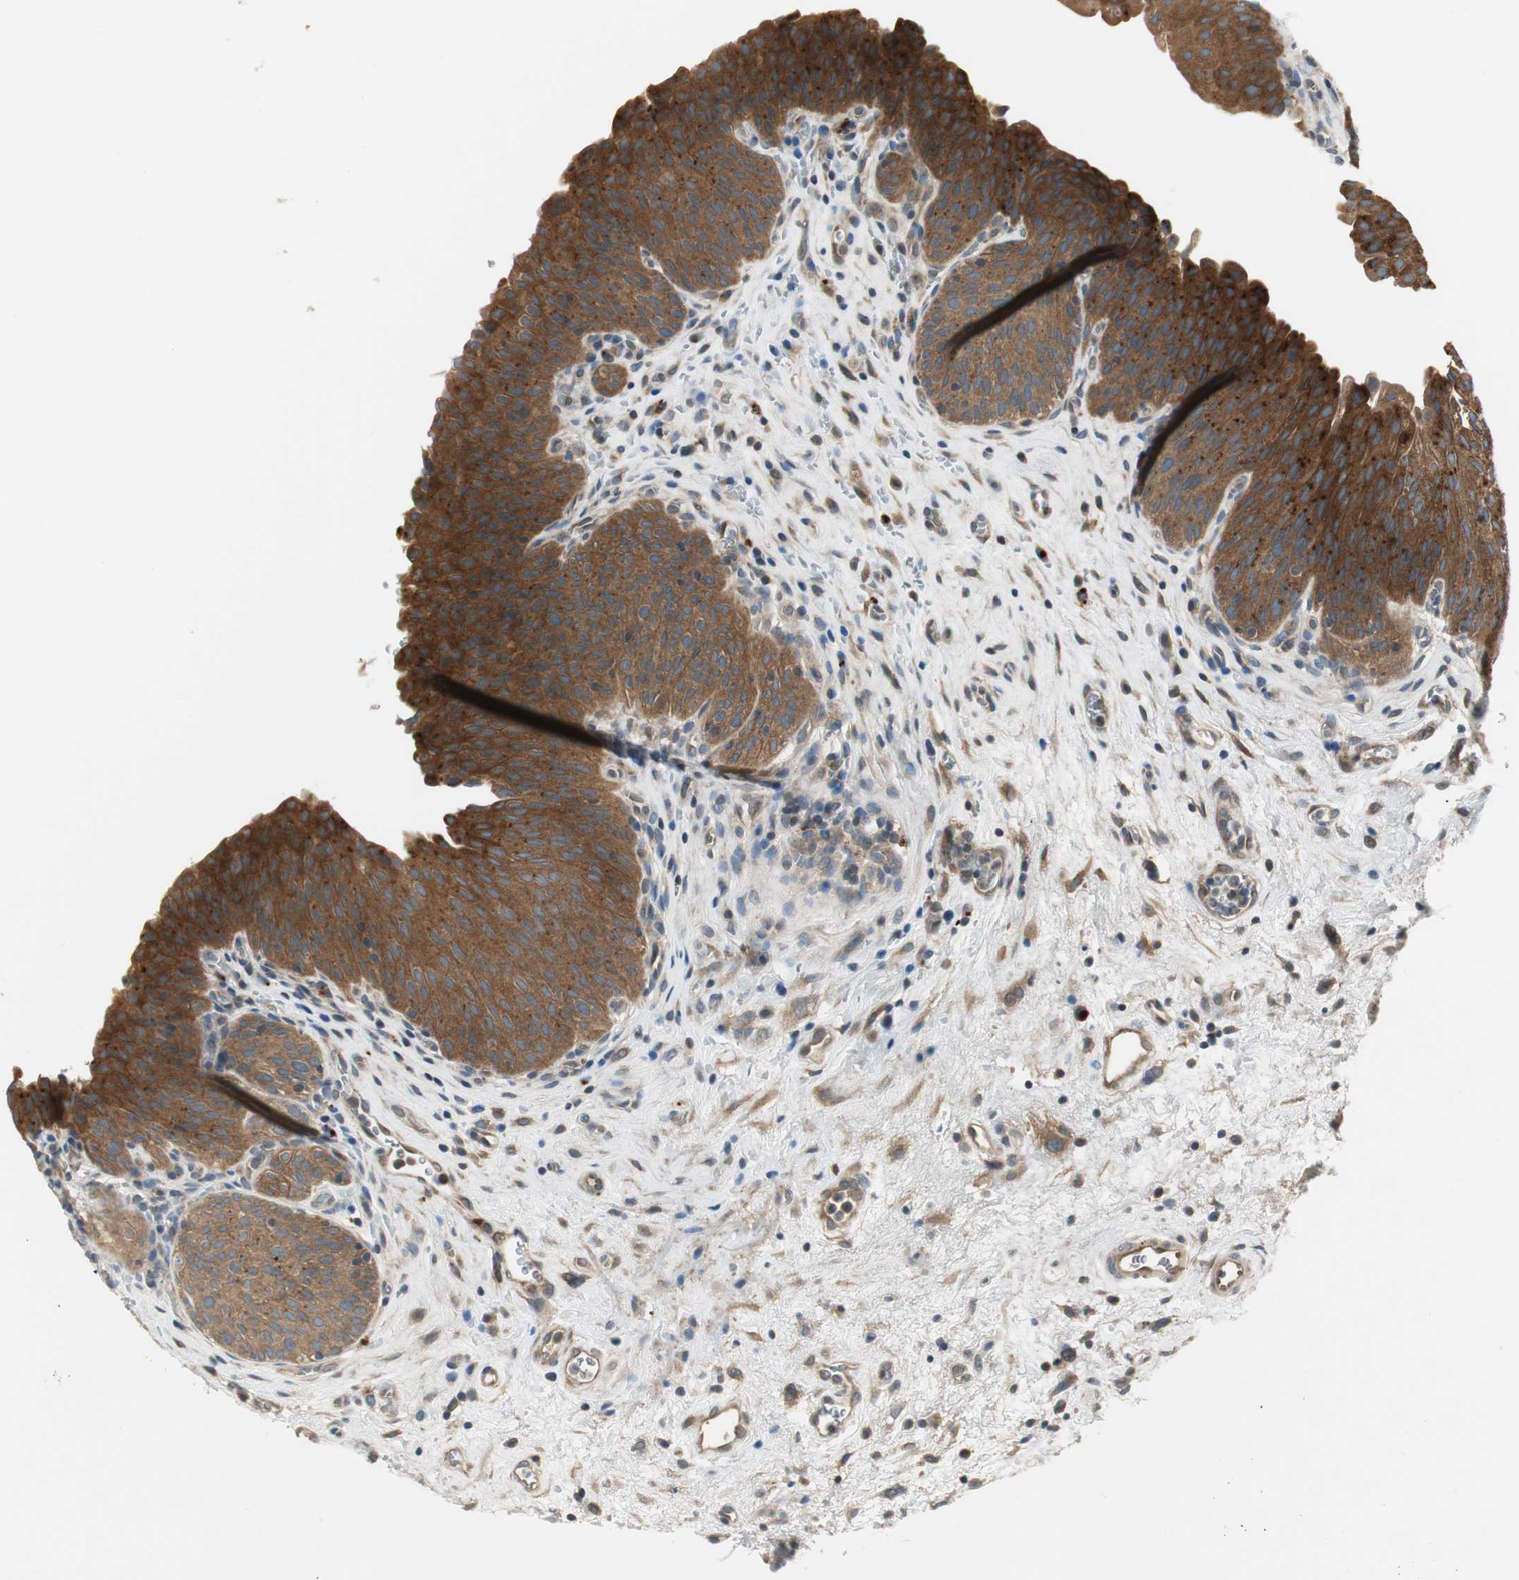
{"staining": {"intensity": "strong", "quantity": ">75%", "location": "cytoplasmic/membranous"}, "tissue": "urinary bladder", "cell_type": "Urothelial cells", "image_type": "normal", "snomed": [{"axis": "morphology", "description": "Normal tissue, NOS"}, {"axis": "morphology", "description": "Dysplasia, NOS"}, {"axis": "topography", "description": "Urinary bladder"}], "caption": "High-power microscopy captured an IHC photomicrograph of unremarkable urinary bladder, revealing strong cytoplasmic/membranous positivity in approximately >75% of urothelial cells. (DAB (3,3'-diaminobenzidine) IHC, brown staining for protein, blue staining for nuclei).", "gene": "PRKAA1", "patient": {"sex": "male", "age": 35}}